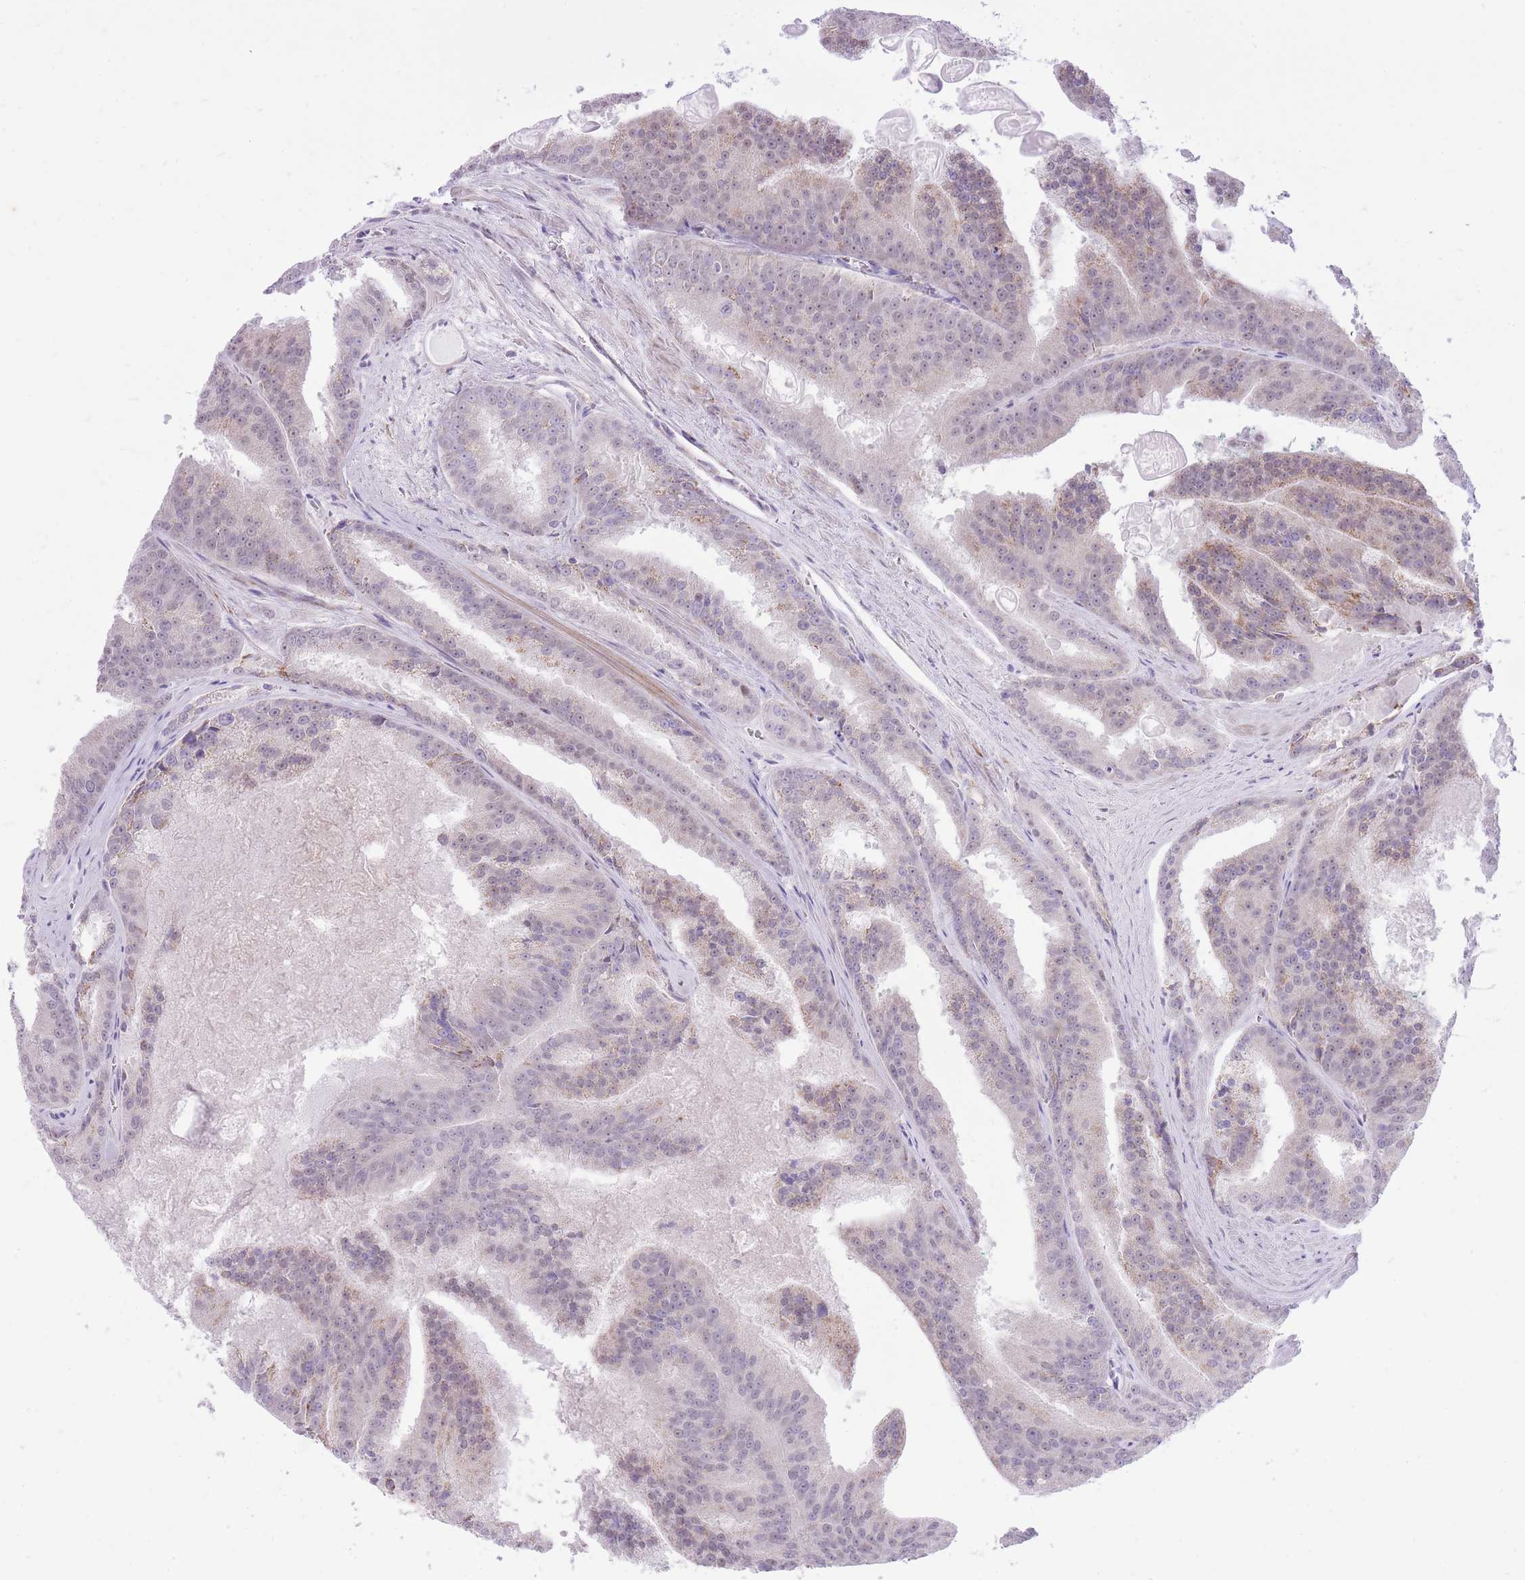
{"staining": {"intensity": "moderate", "quantity": "<25%", "location": "cytoplasmic/membranous"}, "tissue": "prostate cancer", "cell_type": "Tumor cells", "image_type": "cancer", "snomed": [{"axis": "morphology", "description": "Adenocarcinoma, High grade"}, {"axis": "topography", "description": "Prostate"}], "caption": "This is an image of immunohistochemistry (IHC) staining of prostate cancer, which shows moderate staining in the cytoplasmic/membranous of tumor cells.", "gene": "DENND2D", "patient": {"sex": "male", "age": 61}}